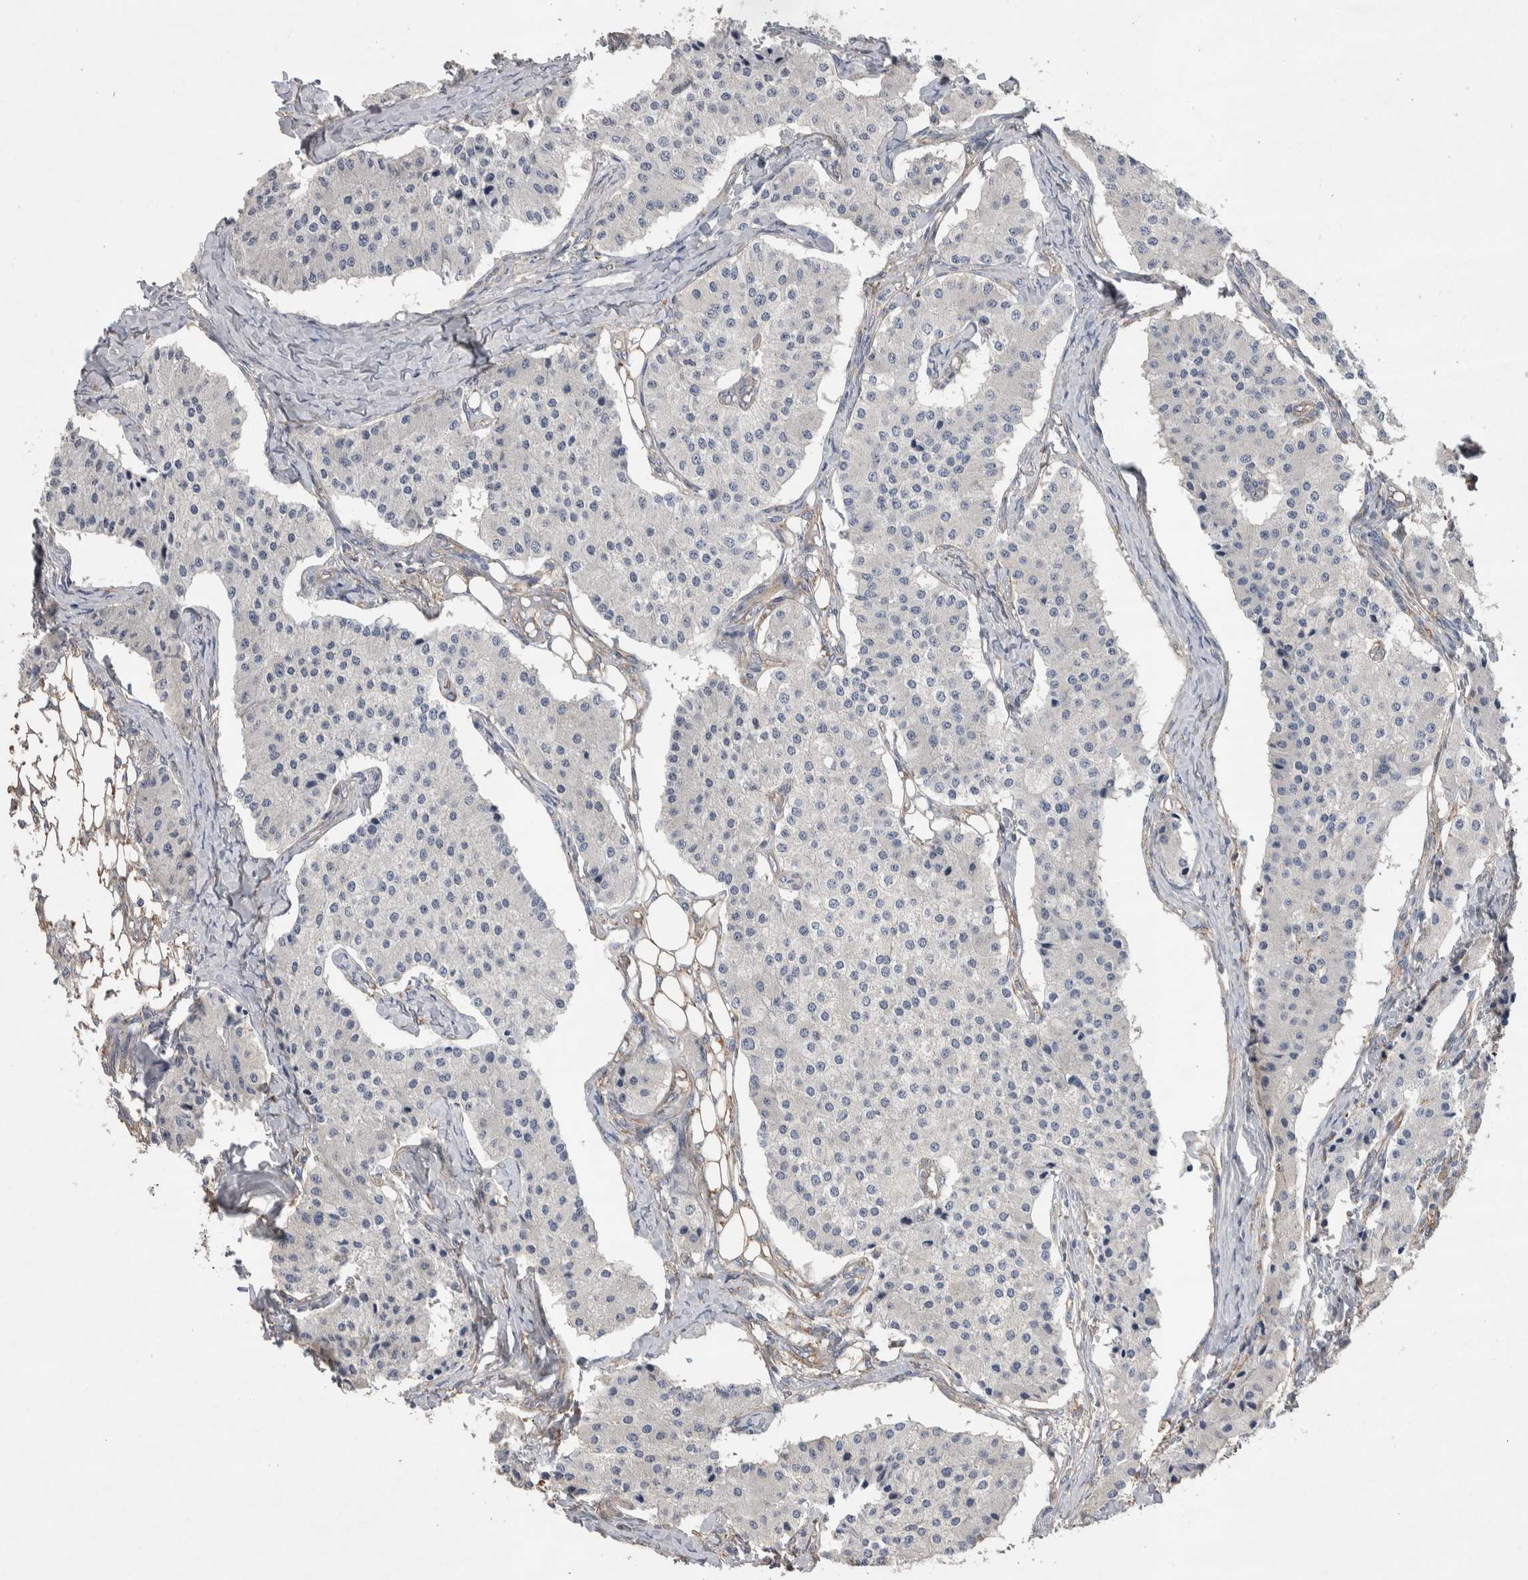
{"staining": {"intensity": "negative", "quantity": "none", "location": "none"}, "tissue": "carcinoid", "cell_type": "Tumor cells", "image_type": "cancer", "snomed": [{"axis": "morphology", "description": "Carcinoid, malignant, NOS"}, {"axis": "topography", "description": "Colon"}], "caption": "DAB immunohistochemical staining of carcinoid shows no significant positivity in tumor cells.", "gene": "GCNA", "patient": {"sex": "female", "age": 52}}